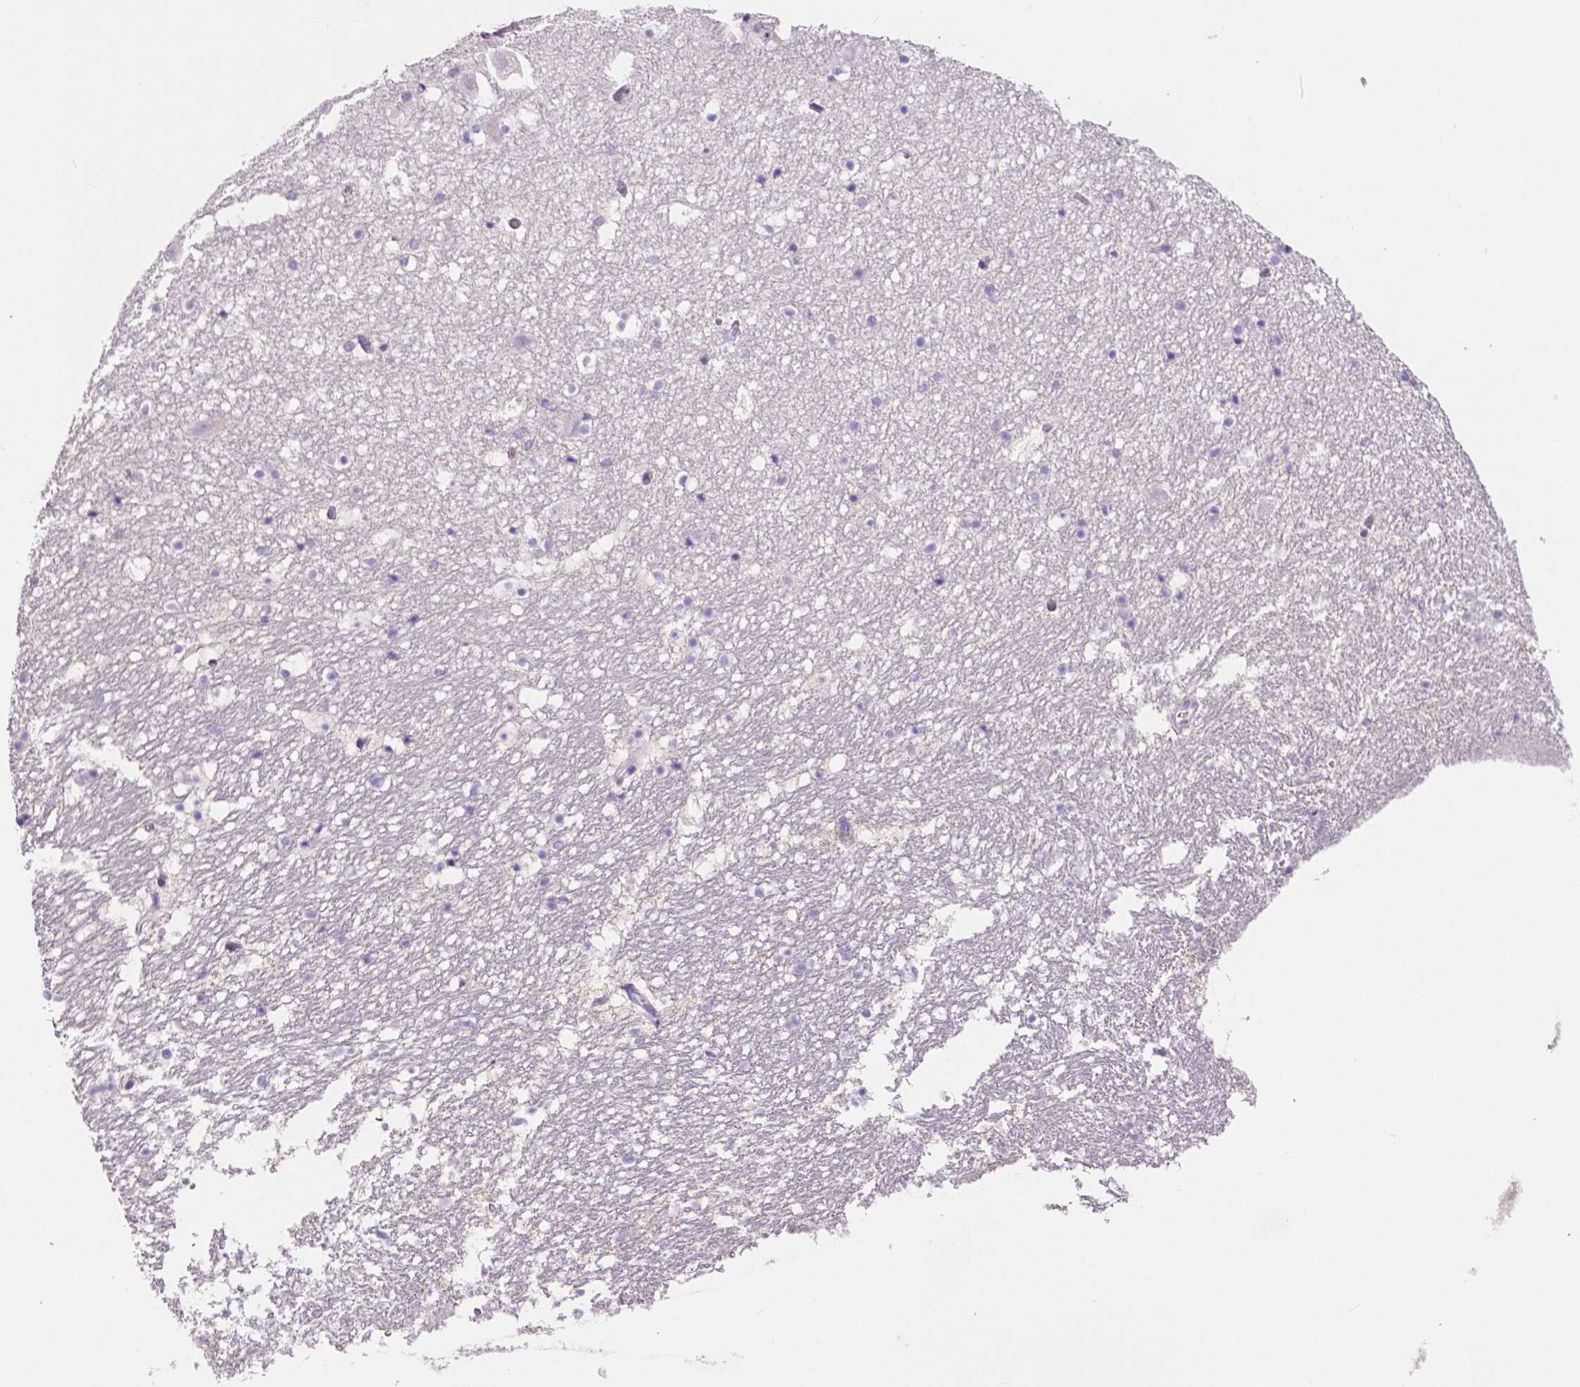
{"staining": {"intensity": "negative", "quantity": "none", "location": "none"}, "tissue": "hippocampus", "cell_type": "Glial cells", "image_type": "normal", "snomed": [{"axis": "morphology", "description": "Normal tissue, NOS"}, {"axis": "topography", "description": "Hippocampus"}], "caption": "IHC micrograph of benign hippocampus stained for a protein (brown), which reveals no staining in glial cells.", "gene": "MMP9", "patient": {"sex": "male", "age": 26}}